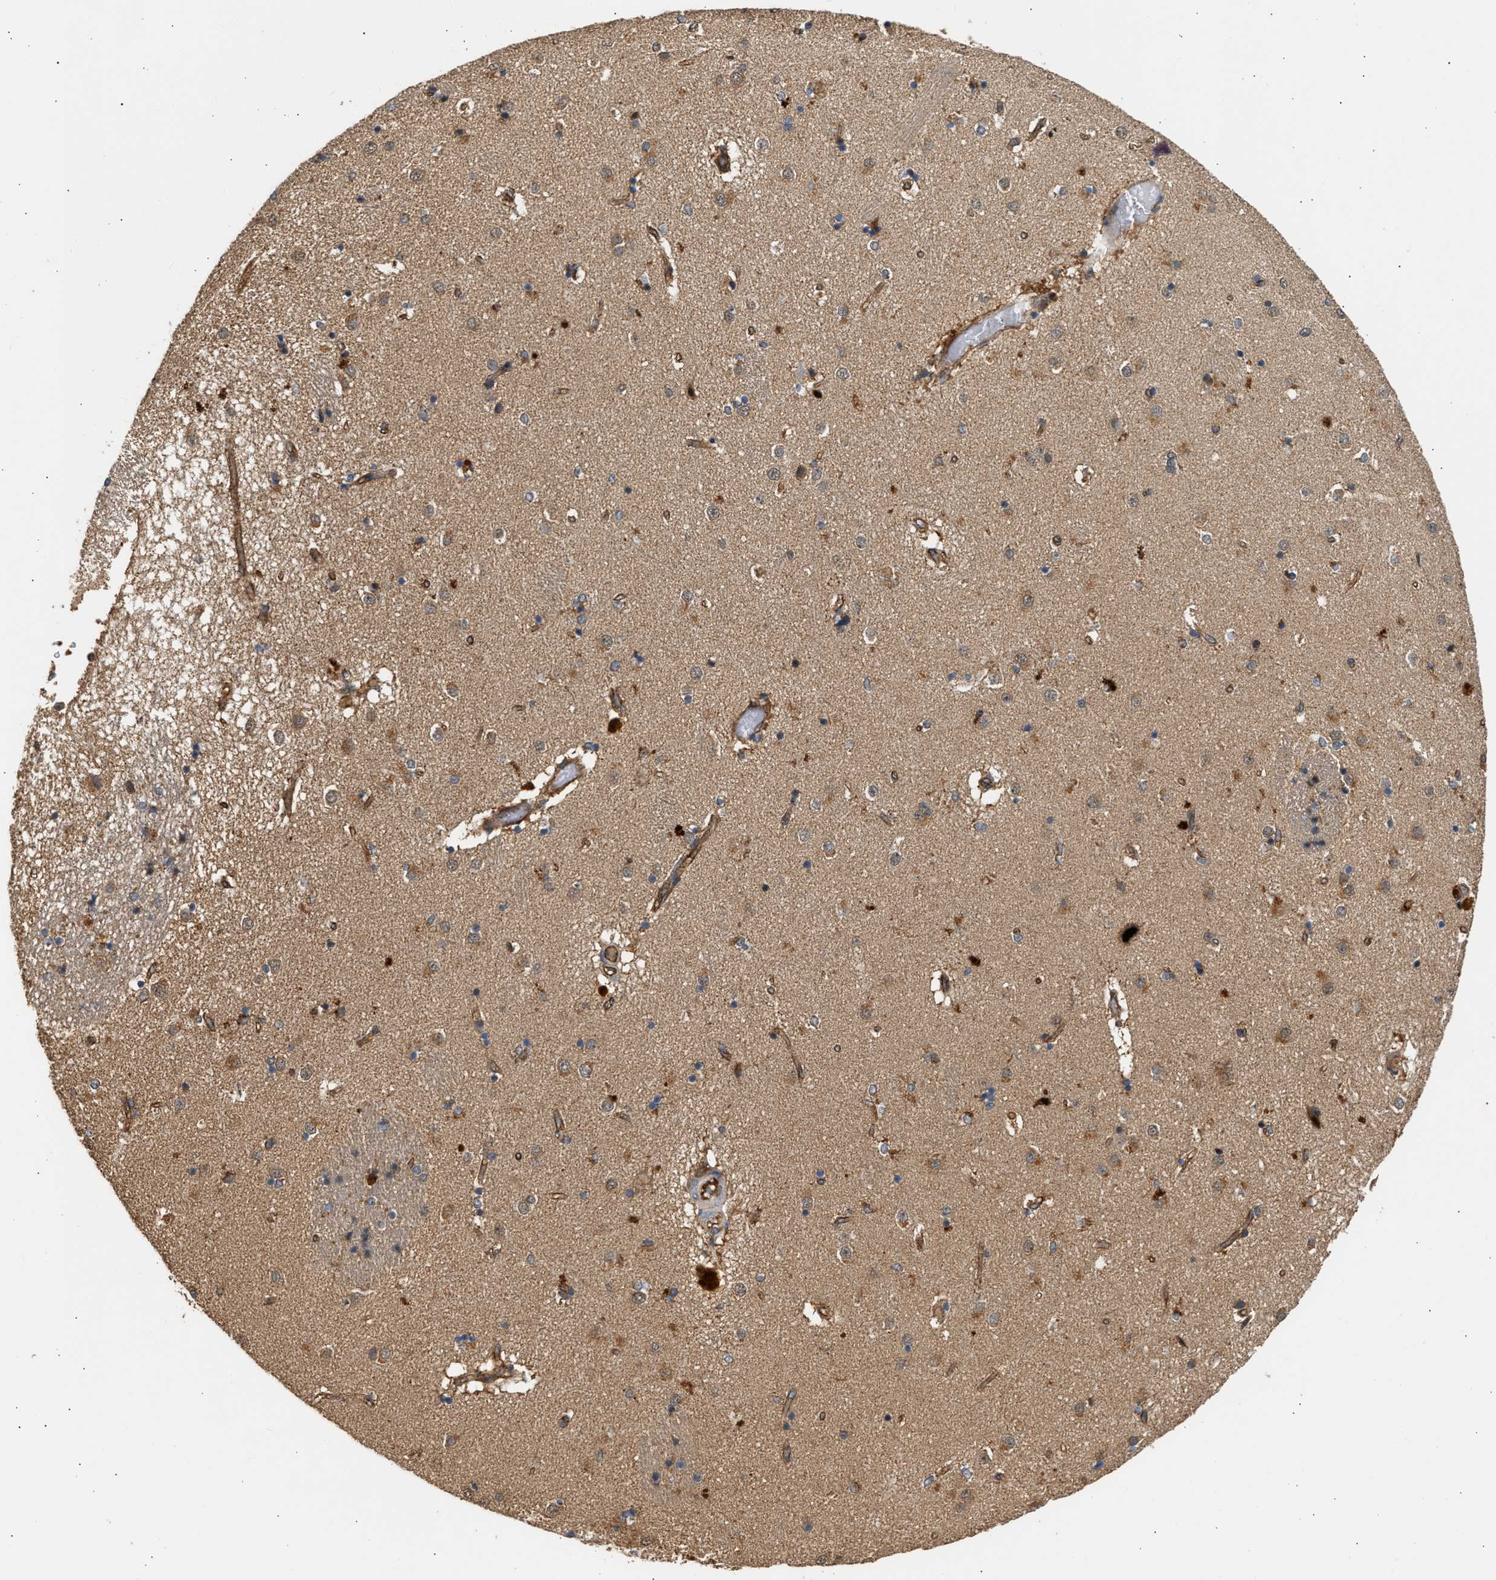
{"staining": {"intensity": "weak", "quantity": "25%-75%", "location": "cytoplasmic/membranous"}, "tissue": "caudate", "cell_type": "Glial cells", "image_type": "normal", "snomed": [{"axis": "morphology", "description": "Normal tissue, NOS"}, {"axis": "topography", "description": "Lateral ventricle wall"}], "caption": "Protein expression analysis of unremarkable caudate displays weak cytoplasmic/membranous positivity in approximately 25%-75% of glial cells. The protein is shown in brown color, while the nuclei are stained blue.", "gene": "DUSP14", "patient": {"sex": "male", "age": 70}}